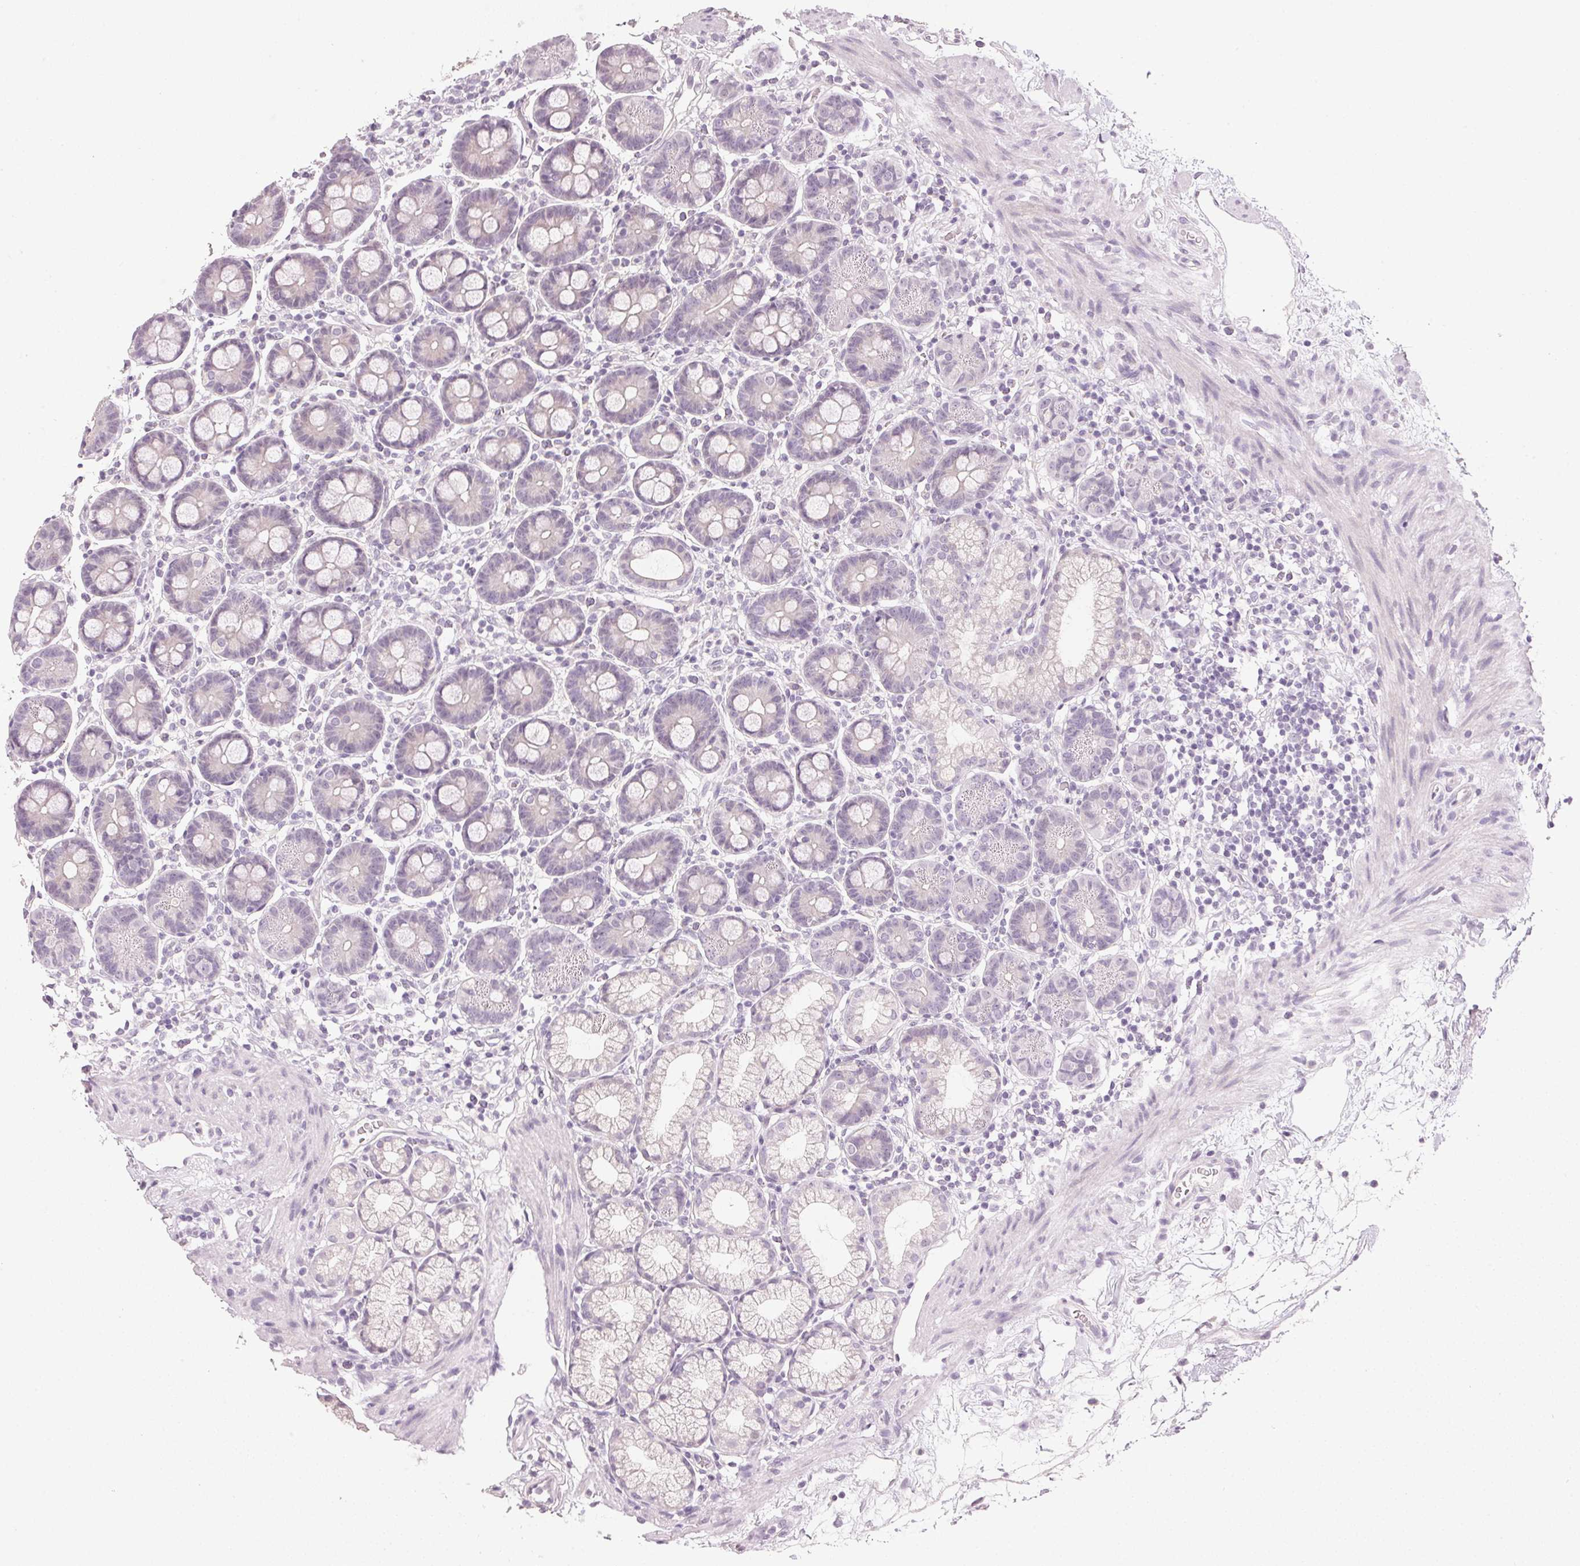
{"staining": {"intensity": "negative", "quantity": "none", "location": "none"}, "tissue": "duodenum", "cell_type": "Glandular cells", "image_type": "normal", "snomed": [{"axis": "morphology", "description": "Normal tissue, NOS"}, {"axis": "topography", "description": "Pancreas"}, {"axis": "topography", "description": "Duodenum"}], "caption": "Immunohistochemistry (IHC) photomicrograph of benign human duodenum stained for a protein (brown), which displays no staining in glandular cells.", "gene": "IGFBP1", "patient": {"sex": "male", "age": 59}}